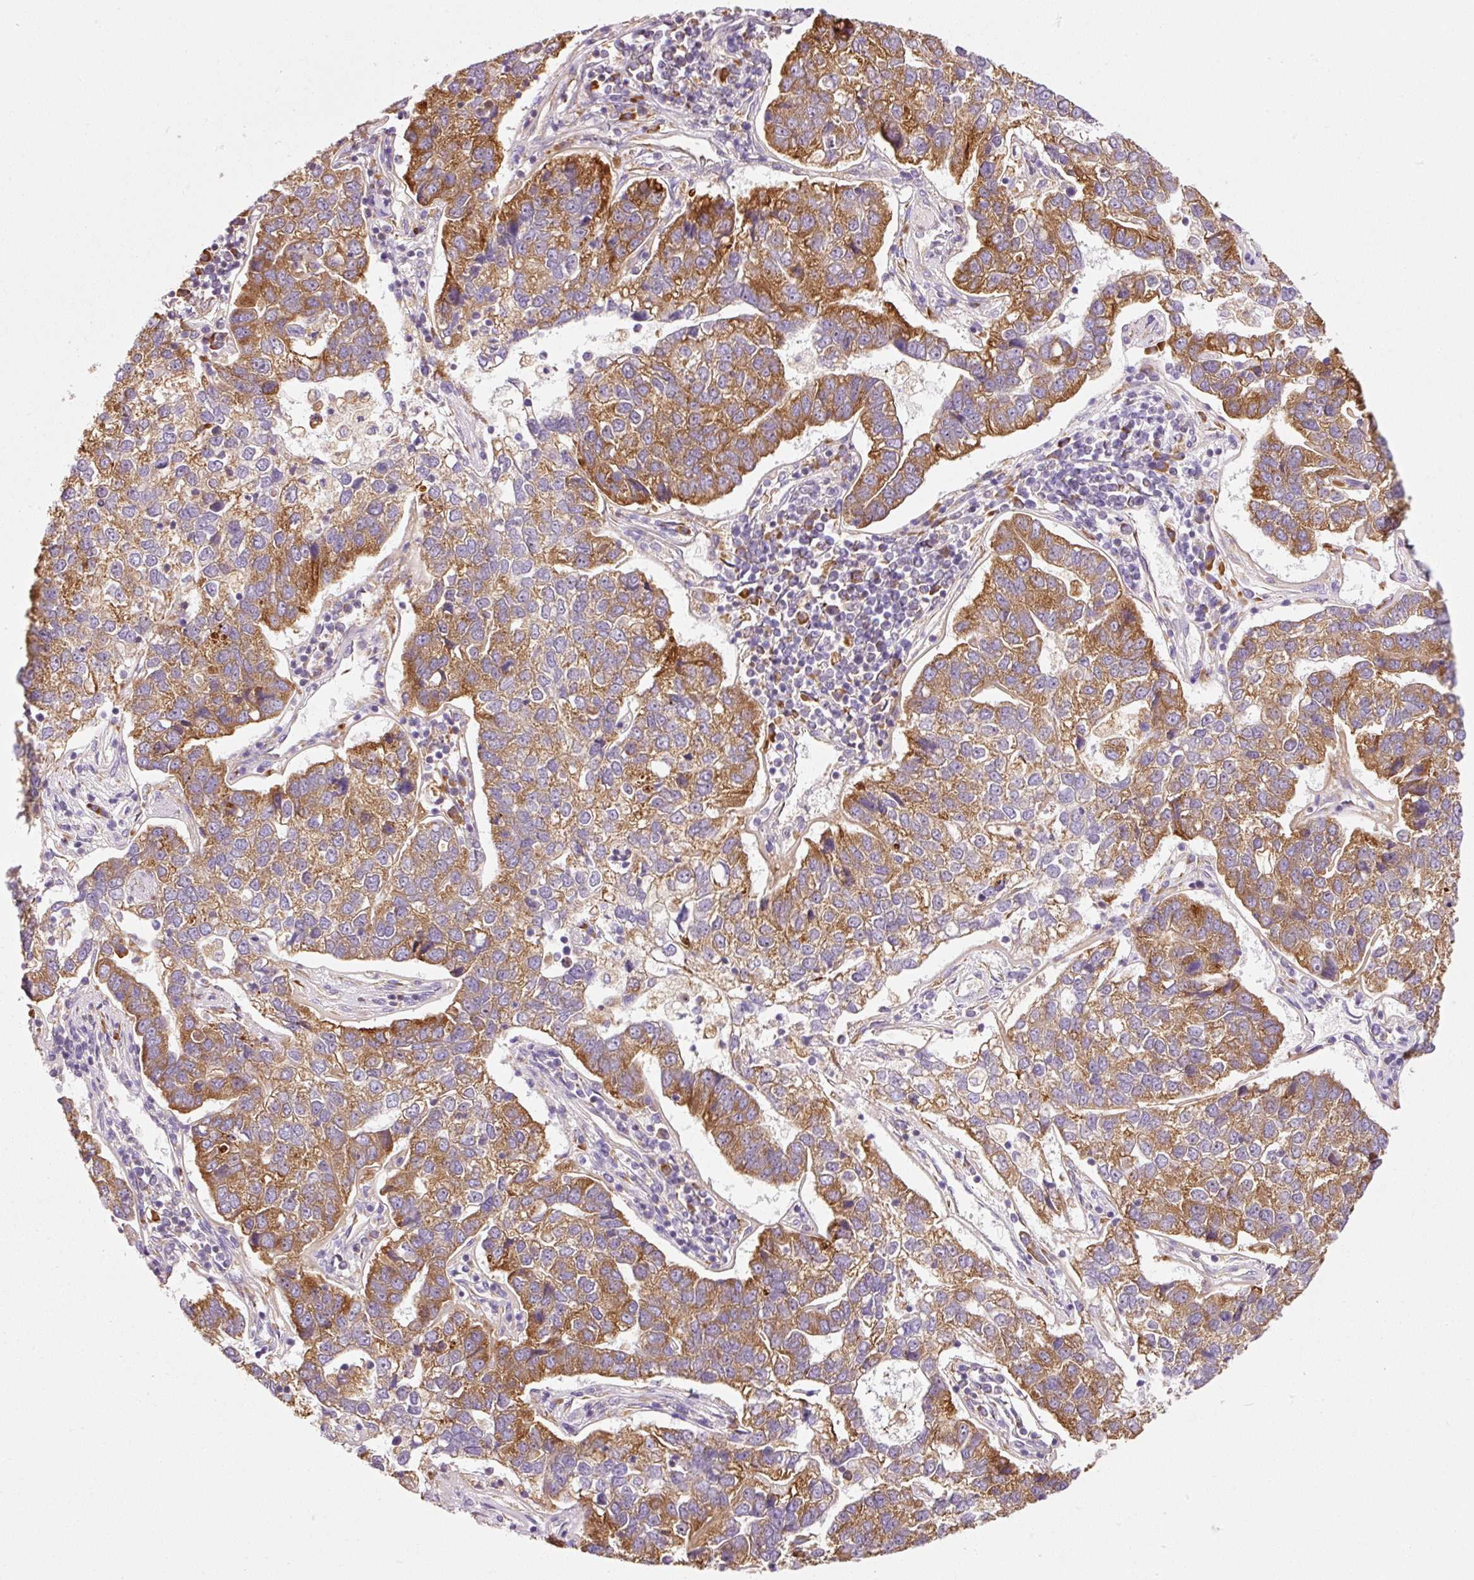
{"staining": {"intensity": "strong", "quantity": ">75%", "location": "cytoplasmic/membranous"}, "tissue": "pancreatic cancer", "cell_type": "Tumor cells", "image_type": "cancer", "snomed": [{"axis": "morphology", "description": "Adenocarcinoma, NOS"}, {"axis": "topography", "description": "Pancreas"}], "caption": "A histopathology image showing strong cytoplasmic/membranous positivity in approximately >75% of tumor cells in pancreatic adenocarcinoma, as visualized by brown immunohistochemical staining.", "gene": "RPL10A", "patient": {"sex": "female", "age": 61}}